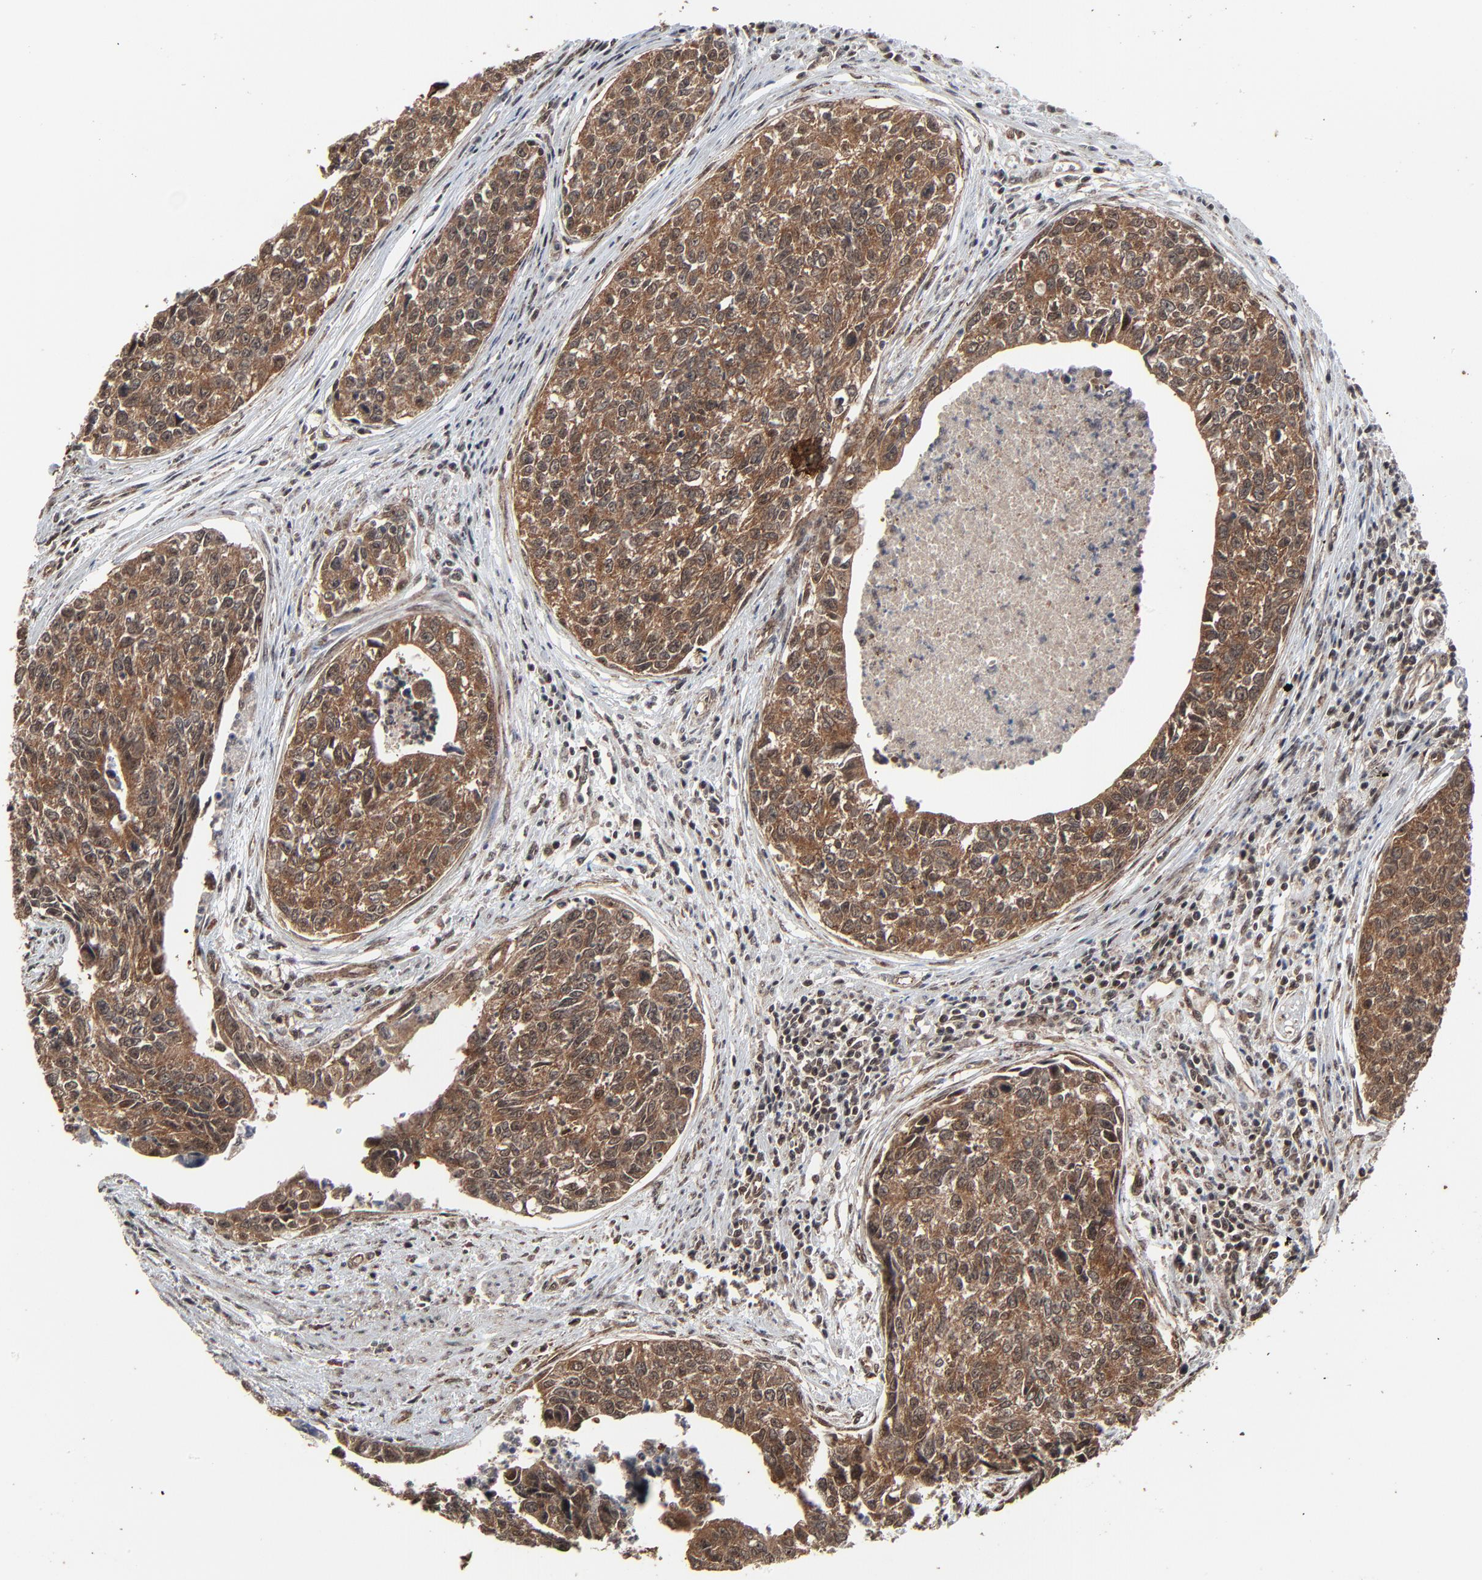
{"staining": {"intensity": "moderate", "quantity": ">75%", "location": "cytoplasmic/membranous"}, "tissue": "urothelial cancer", "cell_type": "Tumor cells", "image_type": "cancer", "snomed": [{"axis": "morphology", "description": "Urothelial carcinoma, High grade"}, {"axis": "topography", "description": "Urinary bladder"}], "caption": "High-power microscopy captured an immunohistochemistry (IHC) histopathology image of urothelial cancer, revealing moderate cytoplasmic/membranous staining in about >75% of tumor cells. The staining was performed using DAB, with brown indicating positive protein expression. Nuclei are stained blue with hematoxylin.", "gene": "RHOJ", "patient": {"sex": "male", "age": 81}}